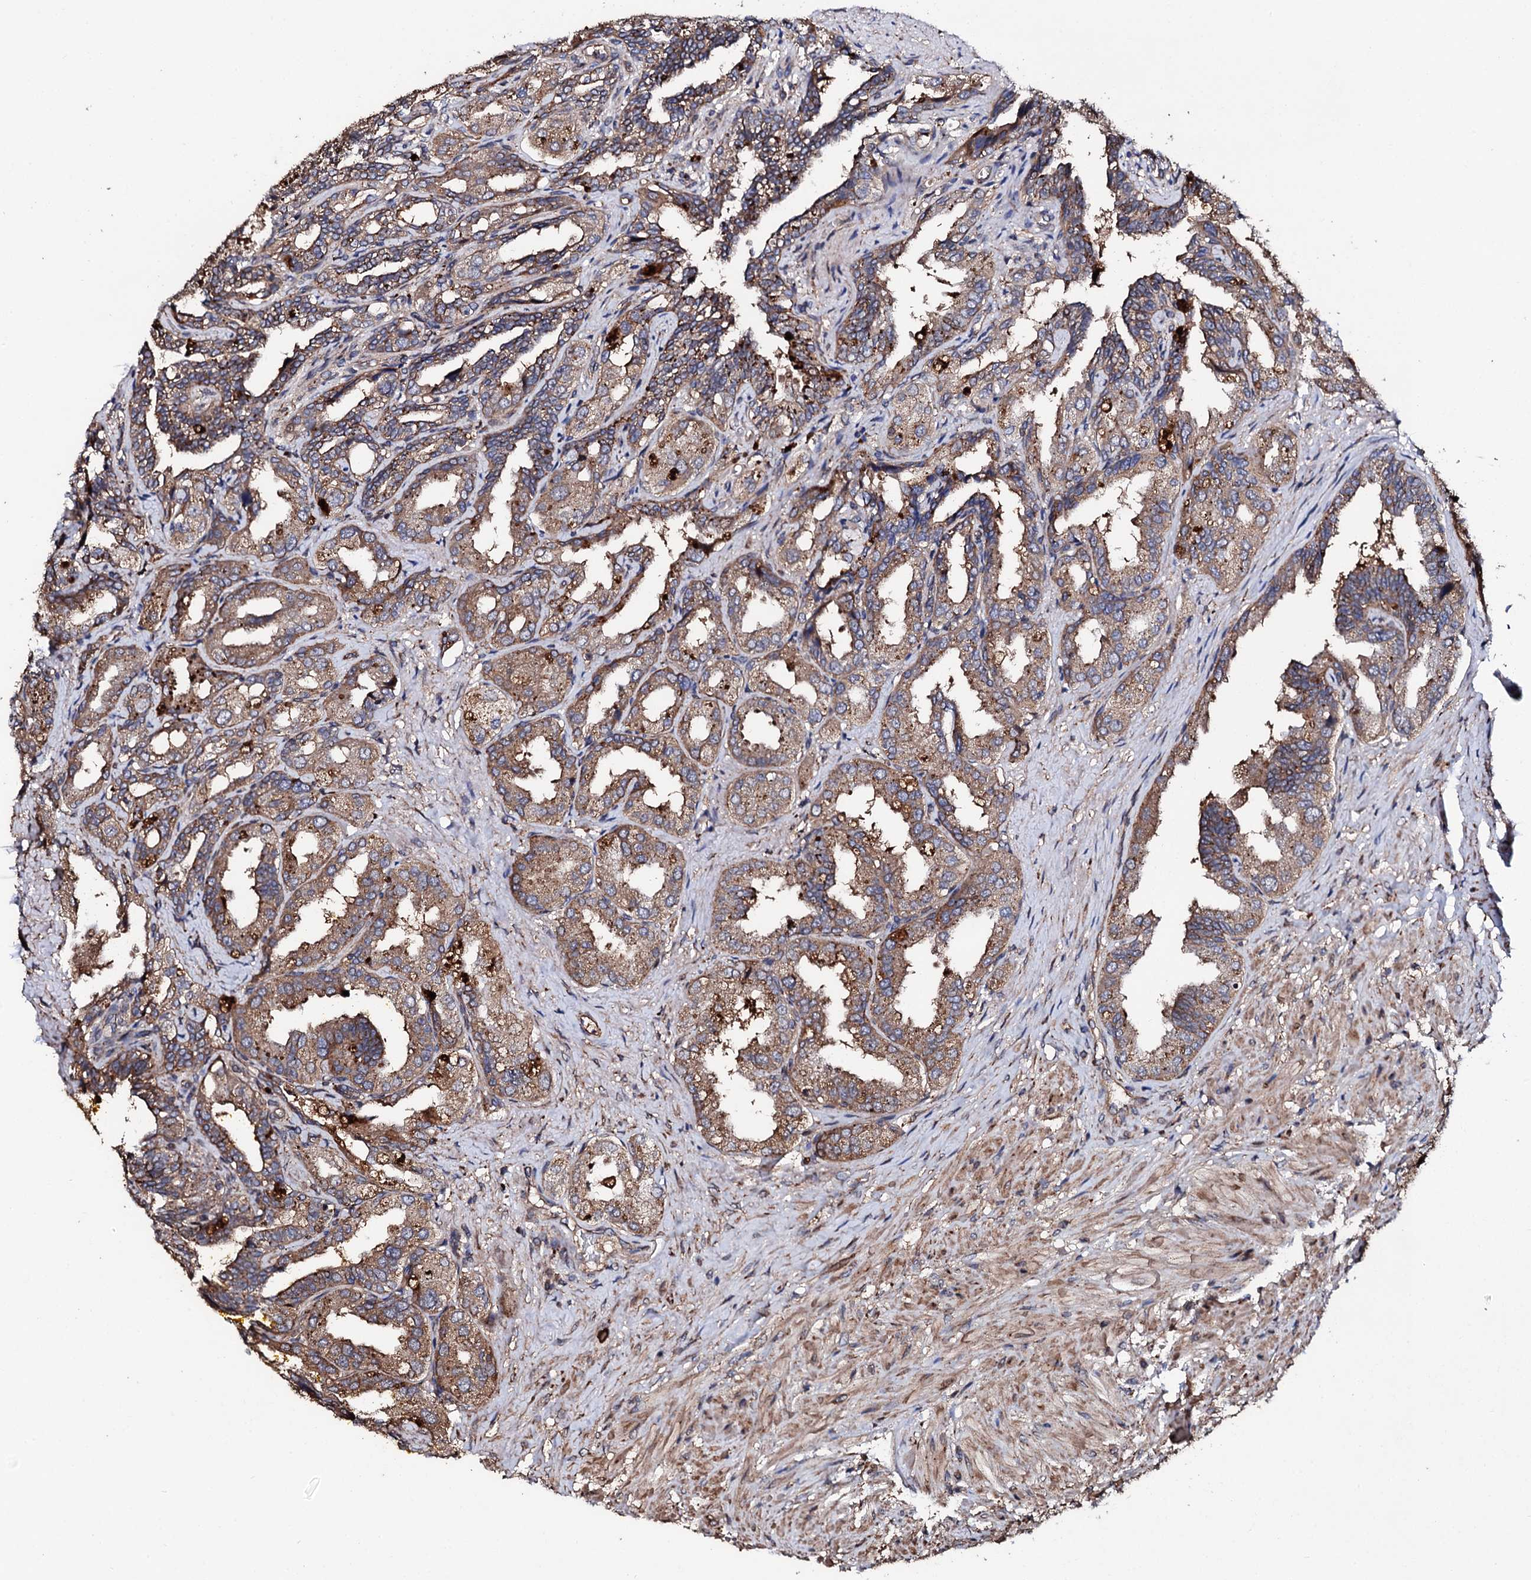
{"staining": {"intensity": "moderate", "quantity": ">75%", "location": "cytoplasmic/membranous"}, "tissue": "seminal vesicle", "cell_type": "Glandular cells", "image_type": "normal", "snomed": [{"axis": "morphology", "description": "Normal tissue, NOS"}, {"axis": "topography", "description": "Seminal veicle"}], "caption": "A high-resolution photomicrograph shows IHC staining of unremarkable seminal vesicle, which displays moderate cytoplasmic/membranous staining in about >75% of glandular cells. Using DAB (3,3'-diaminobenzidine) (brown) and hematoxylin (blue) stains, captured at high magnification using brightfield microscopy.", "gene": "CKAP5", "patient": {"sex": "male", "age": 63}}